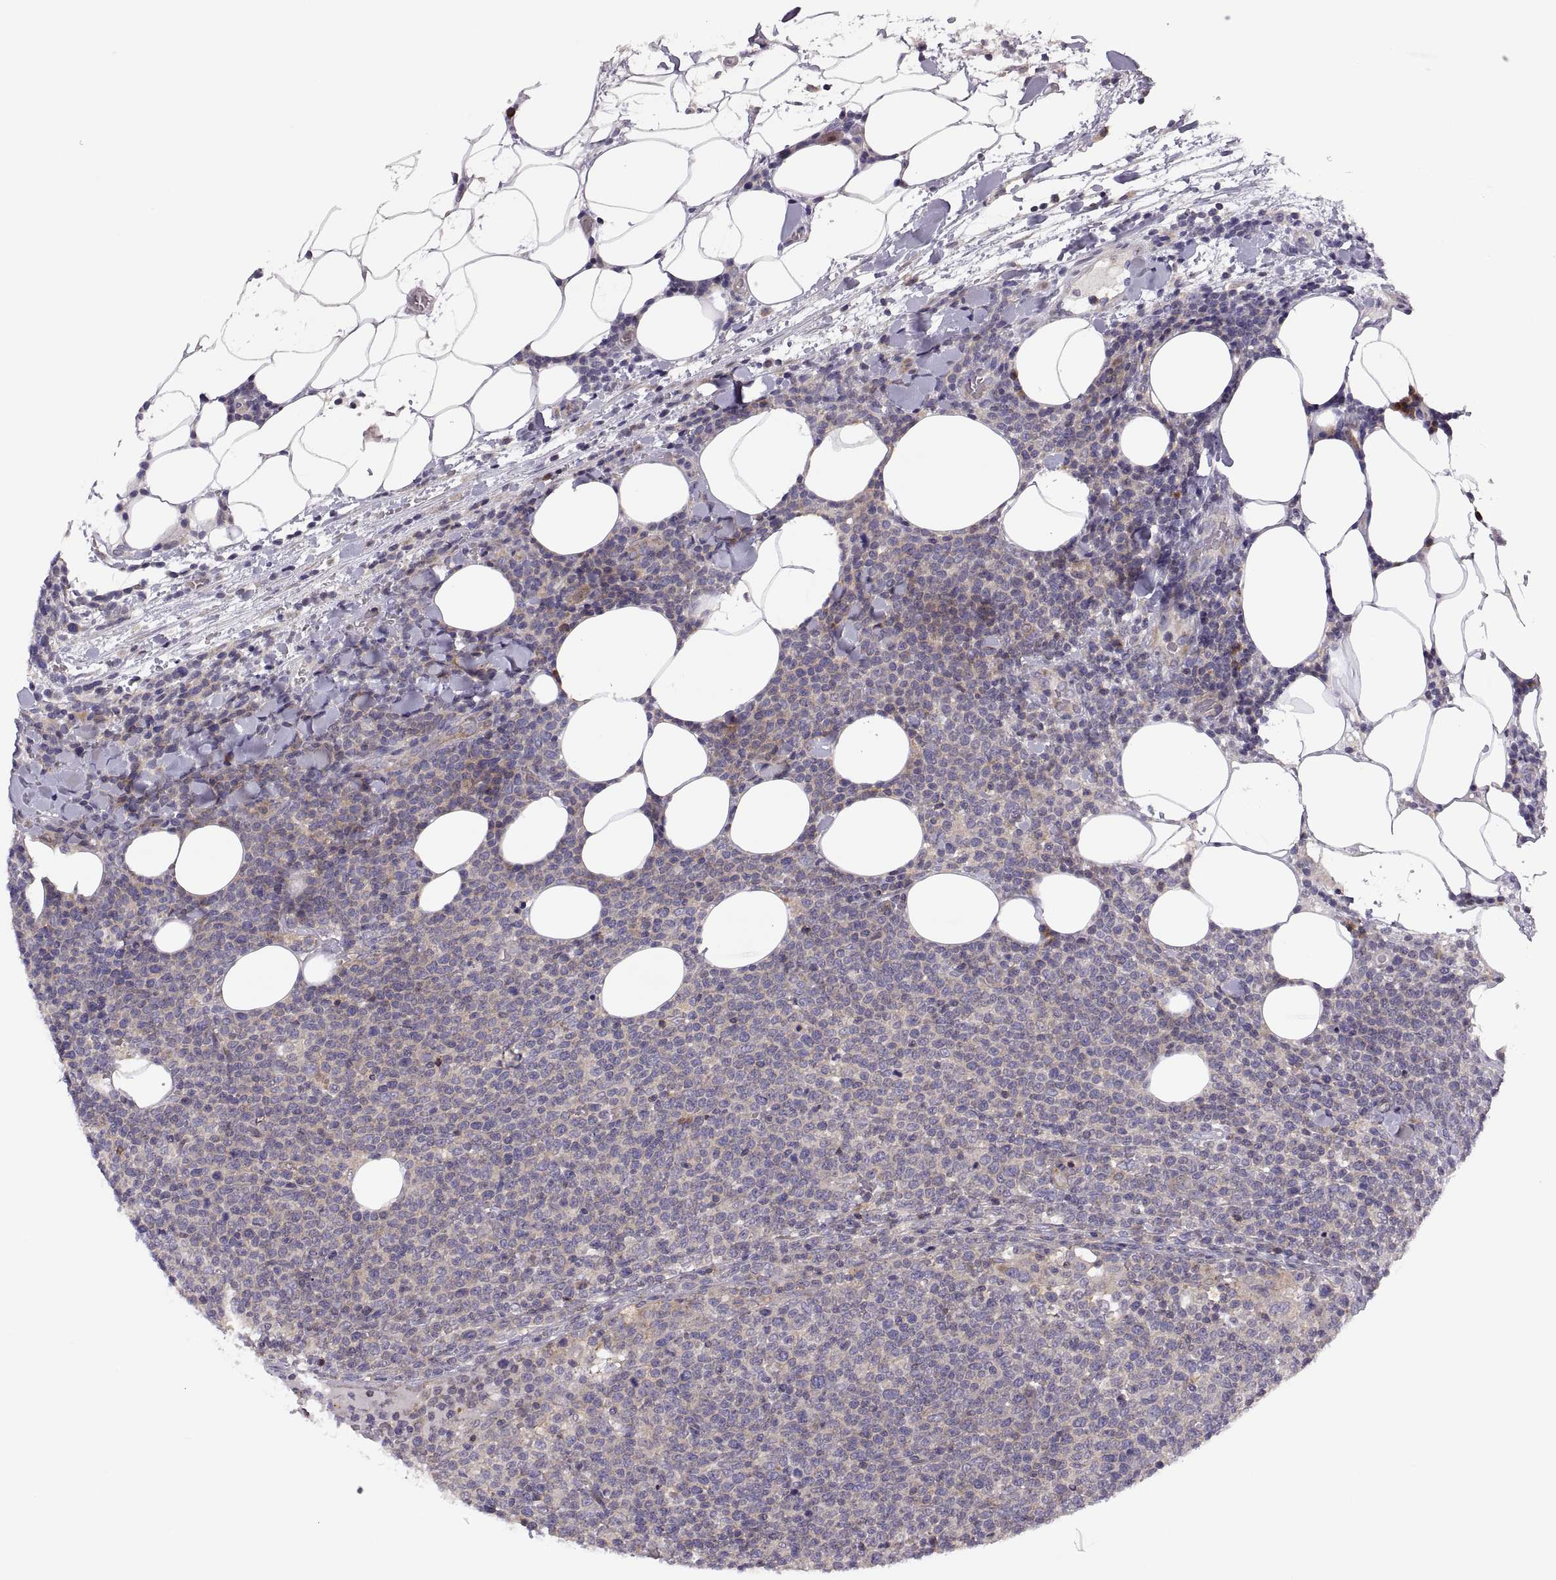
{"staining": {"intensity": "weak", "quantity": ">75%", "location": "cytoplasmic/membranous"}, "tissue": "lymphoma", "cell_type": "Tumor cells", "image_type": "cancer", "snomed": [{"axis": "morphology", "description": "Malignant lymphoma, non-Hodgkin's type, High grade"}, {"axis": "topography", "description": "Lymph node"}], "caption": "Immunohistochemical staining of human high-grade malignant lymphoma, non-Hodgkin's type reveals low levels of weak cytoplasmic/membranous staining in about >75% of tumor cells.", "gene": "SPATA32", "patient": {"sex": "male", "age": 61}}